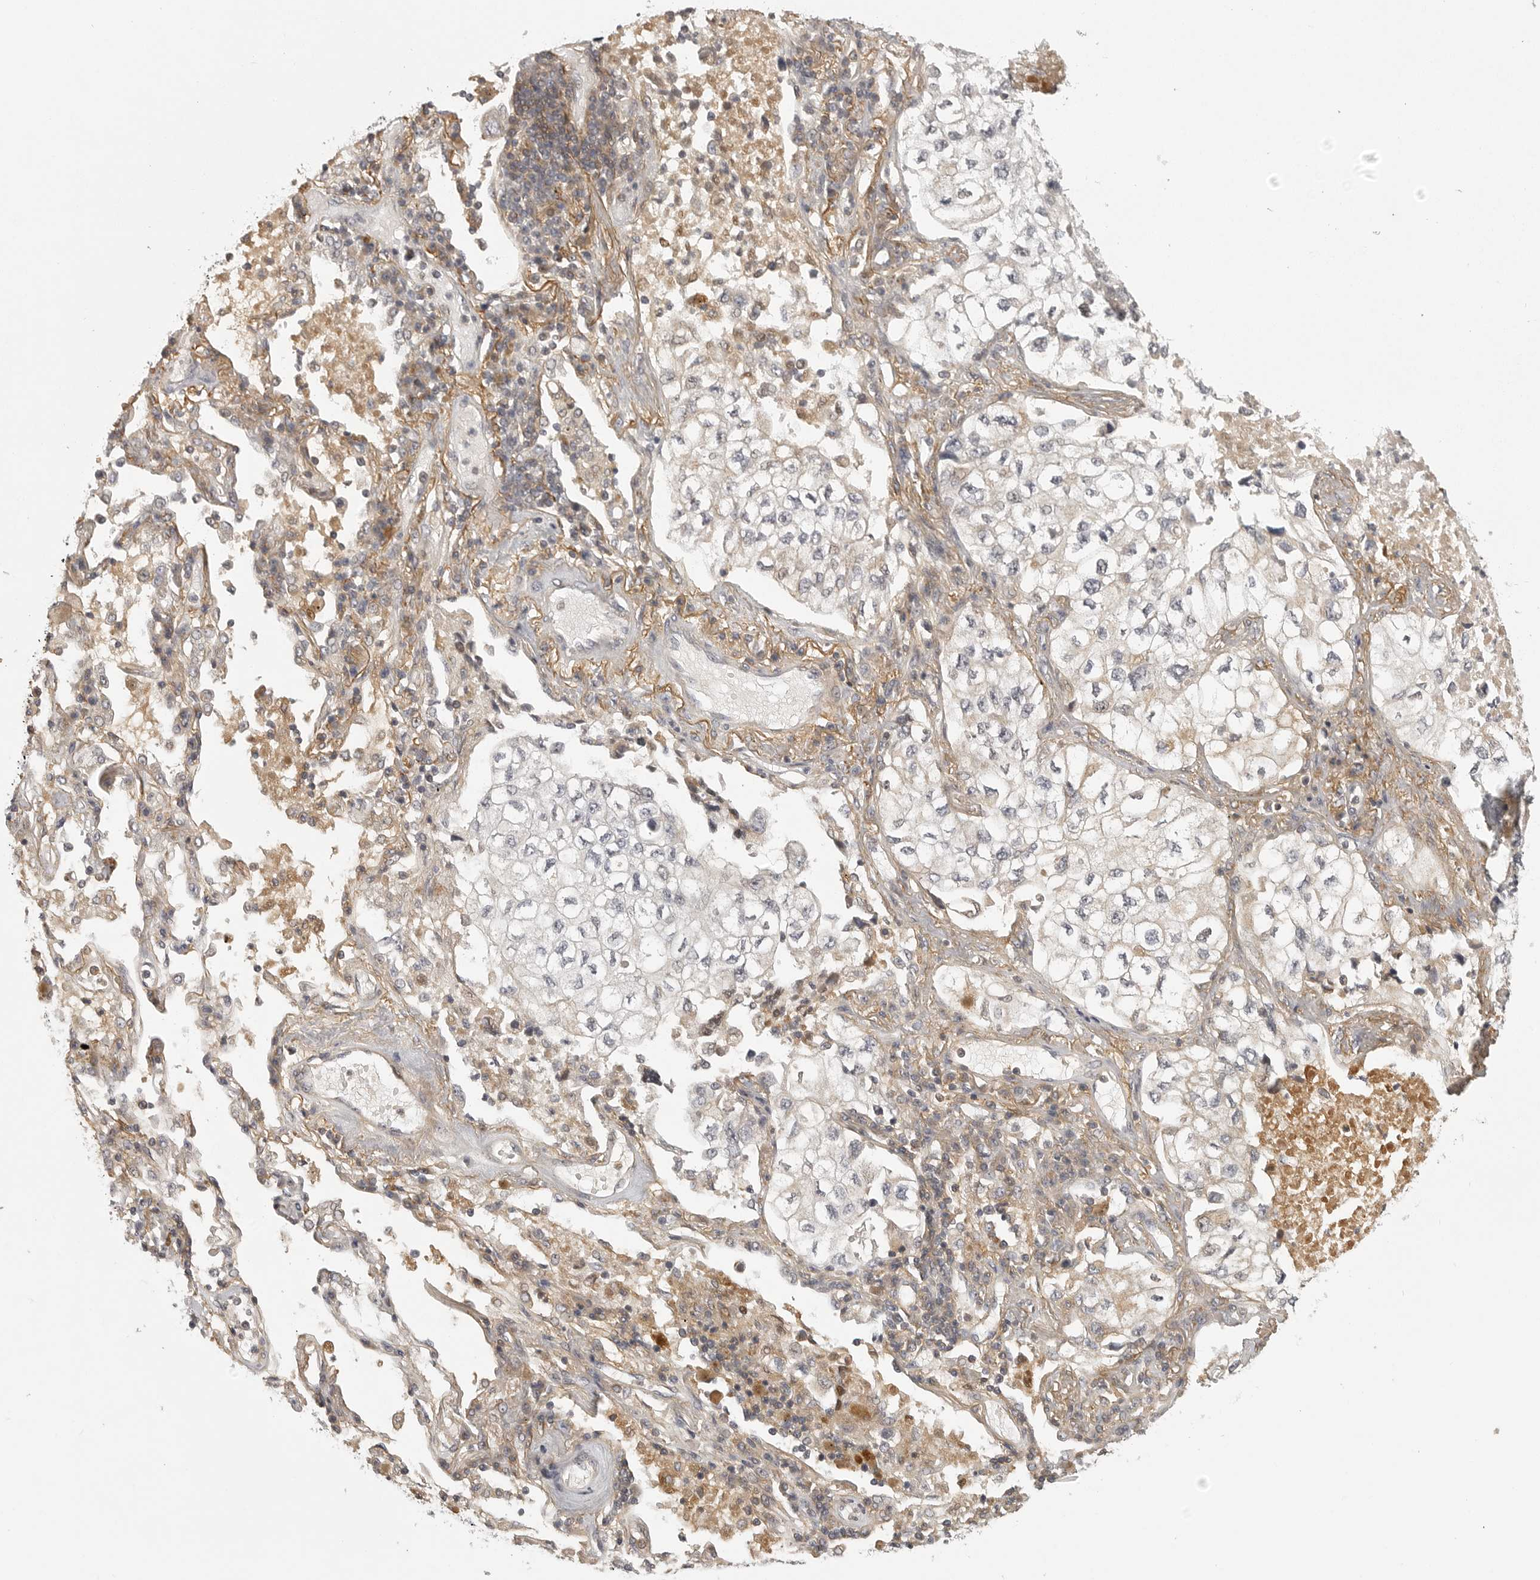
{"staining": {"intensity": "negative", "quantity": "none", "location": "none"}, "tissue": "lung cancer", "cell_type": "Tumor cells", "image_type": "cancer", "snomed": [{"axis": "morphology", "description": "Adenocarcinoma, NOS"}, {"axis": "topography", "description": "Lung"}], "caption": "Immunohistochemistry (IHC) of lung adenocarcinoma displays no positivity in tumor cells. (Brightfield microscopy of DAB (3,3'-diaminobenzidine) immunohistochemistry at high magnification).", "gene": "UROD", "patient": {"sex": "male", "age": 63}}